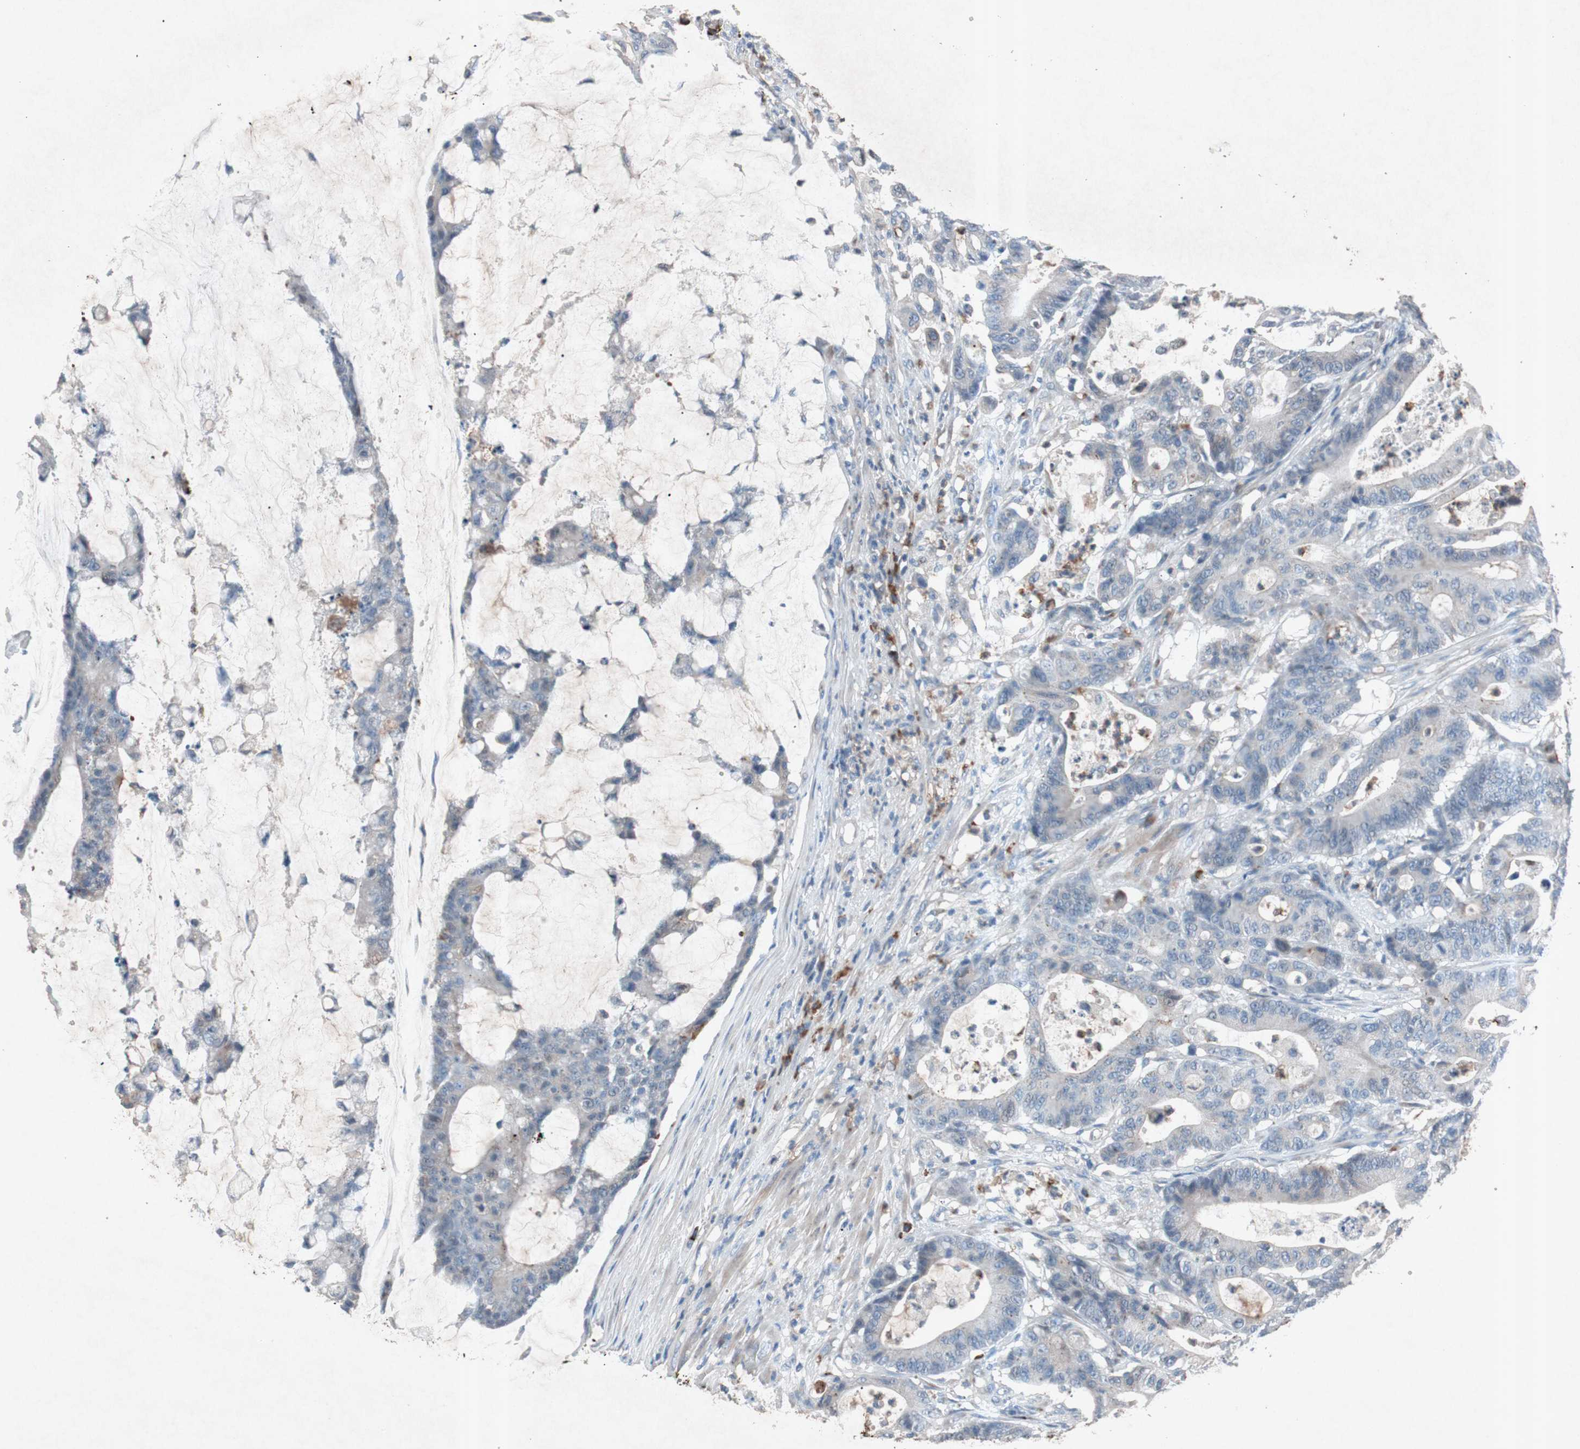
{"staining": {"intensity": "weak", "quantity": "25%-75%", "location": "cytoplasmic/membranous"}, "tissue": "colorectal cancer", "cell_type": "Tumor cells", "image_type": "cancer", "snomed": [{"axis": "morphology", "description": "Adenocarcinoma, NOS"}, {"axis": "topography", "description": "Colon"}], "caption": "Immunohistochemical staining of adenocarcinoma (colorectal) reveals low levels of weak cytoplasmic/membranous expression in approximately 25%-75% of tumor cells.", "gene": "GRB7", "patient": {"sex": "female", "age": 84}}